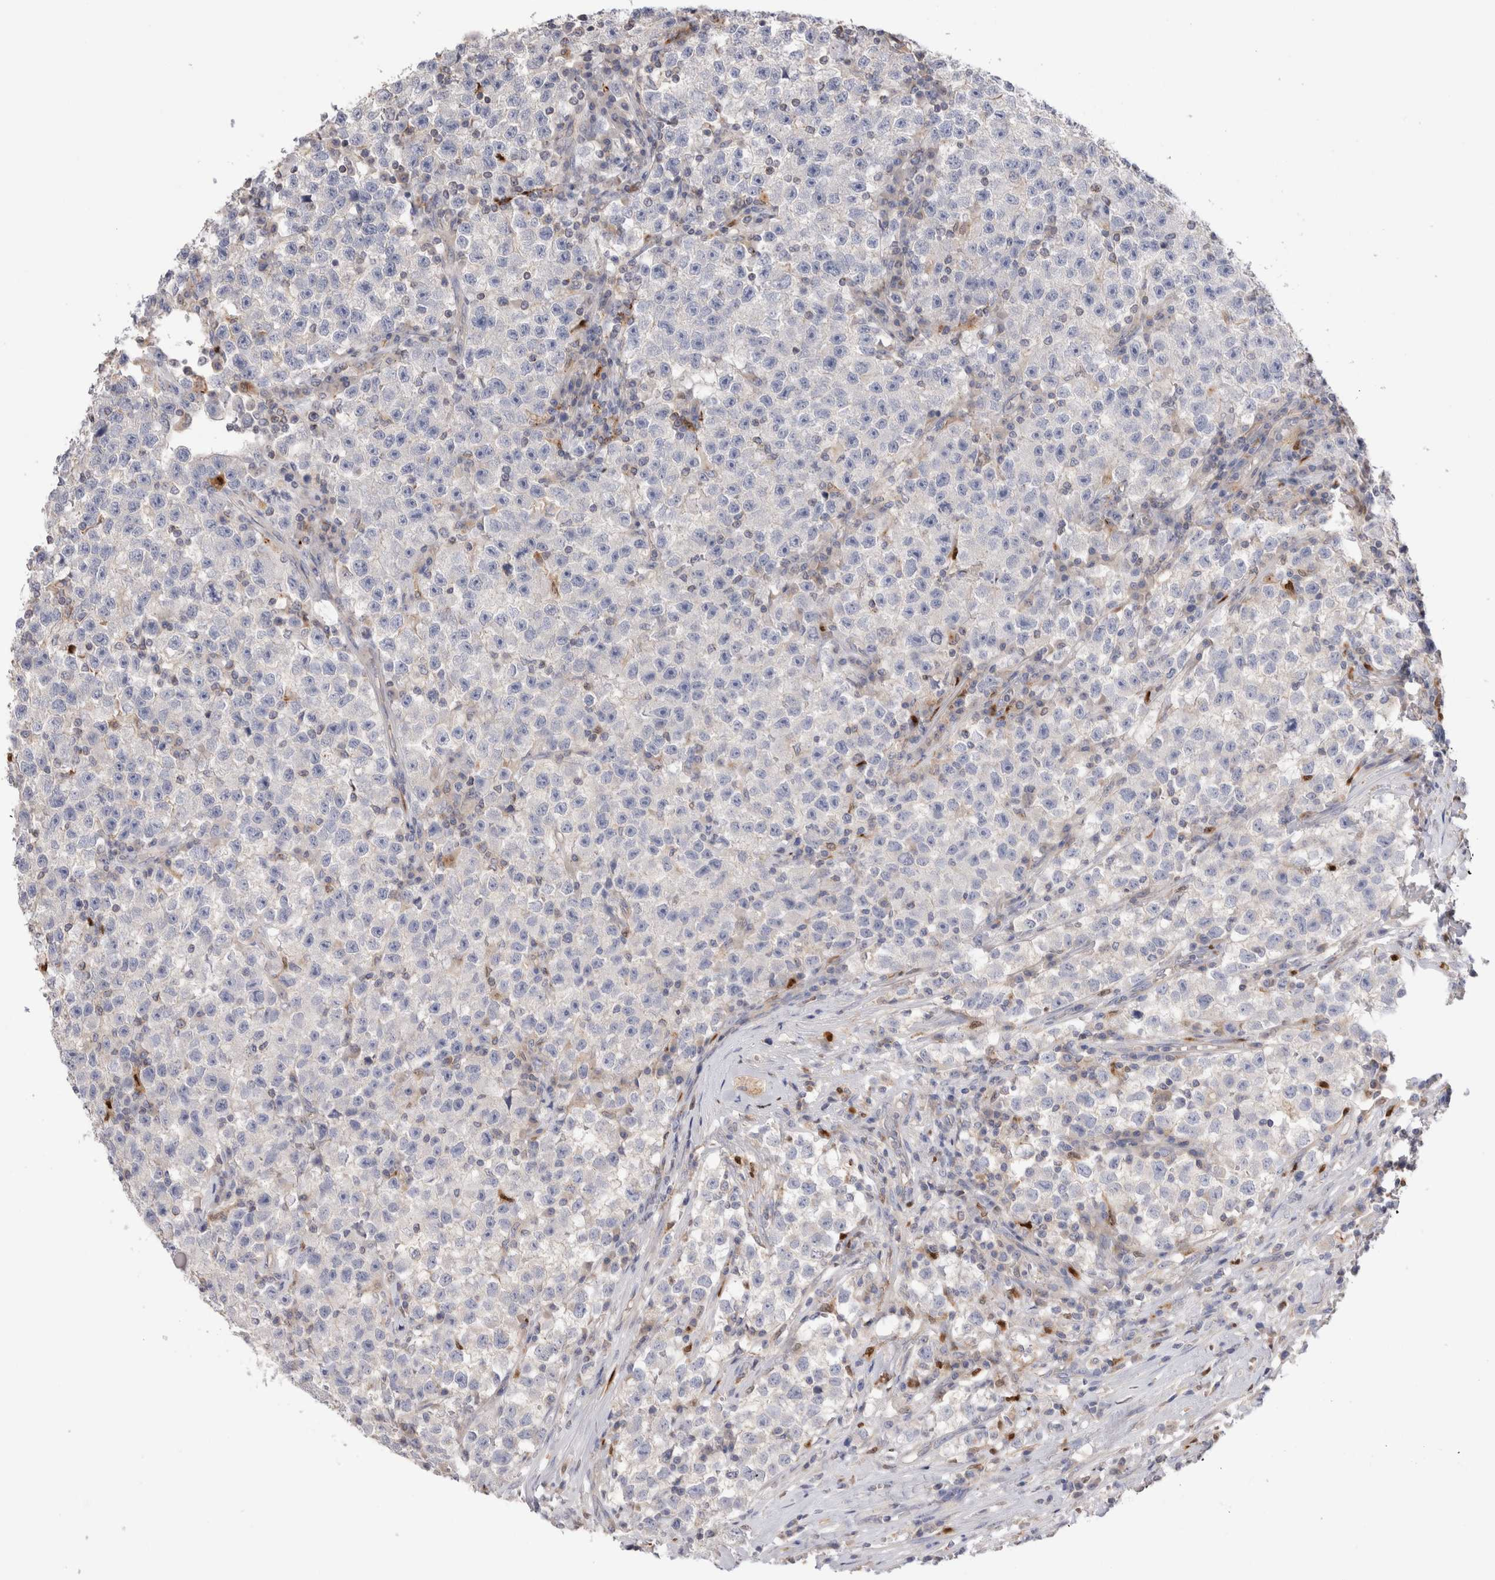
{"staining": {"intensity": "negative", "quantity": "none", "location": "none"}, "tissue": "testis cancer", "cell_type": "Tumor cells", "image_type": "cancer", "snomed": [{"axis": "morphology", "description": "Seminoma, NOS"}, {"axis": "topography", "description": "Testis"}], "caption": "Immunohistochemistry (IHC) of testis cancer (seminoma) shows no positivity in tumor cells.", "gene": "NXT2", "patient": {"sex": "male", "age": 22}}